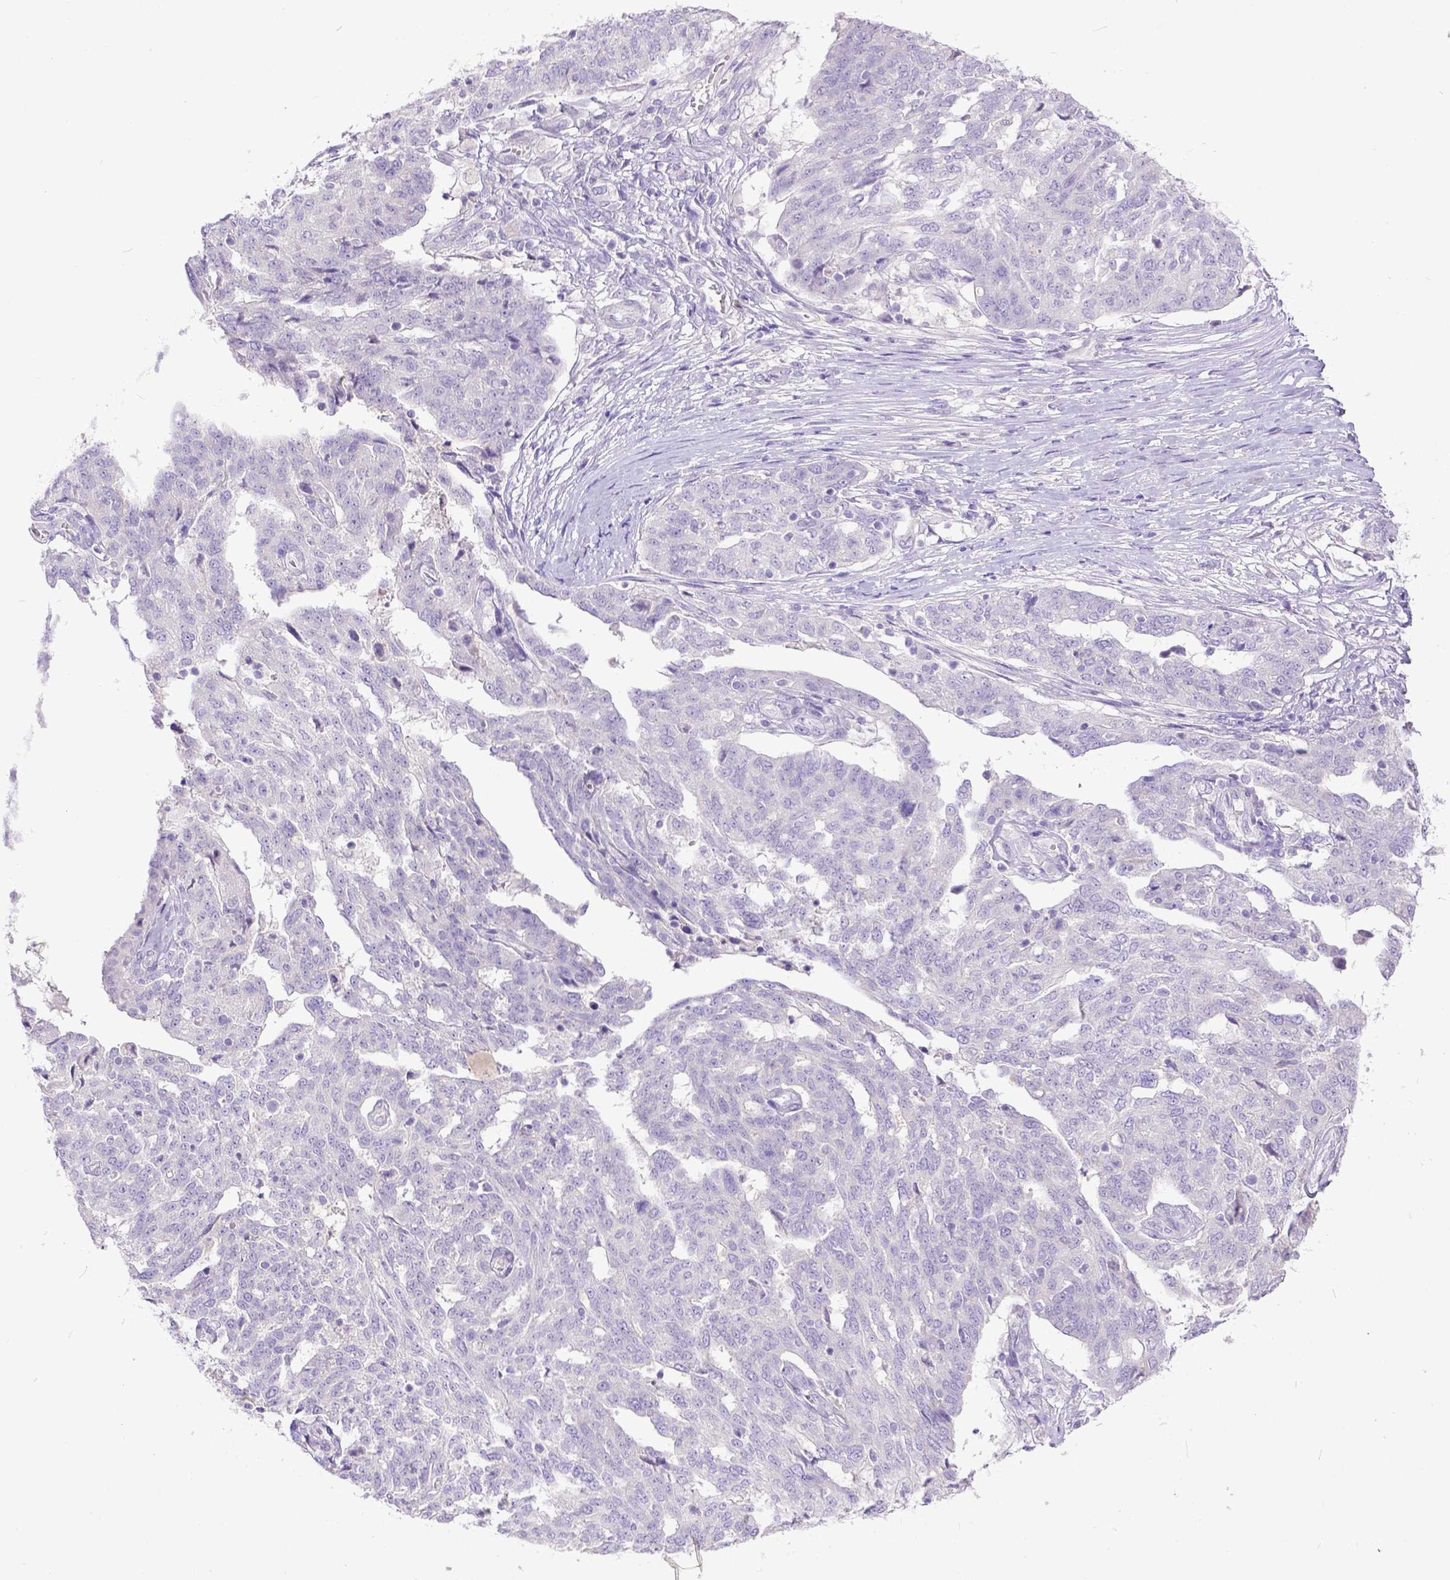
{"staining": {"intensity": "negative", "quantity": "none", "location": "none"}, "tissue": "ovarian cancer", "cell_type": "Tumor cells", "image_type": "cancer", "snomed": [{"axis": "morphology", "description": "Cystadenocarcinoma, serous, NOS"}, {"axis": "topography", "description": "Ovary"}], "caption": "Tumor cells show no significant protein expression in ovarian cancer (serous cystadenocarcinoma). The staining is performed using DAB brown chromogen with nuclei counter-stained in using hematoxylin.", "gene": "KIT", "patient": {"sex": "female", "age": 67}}